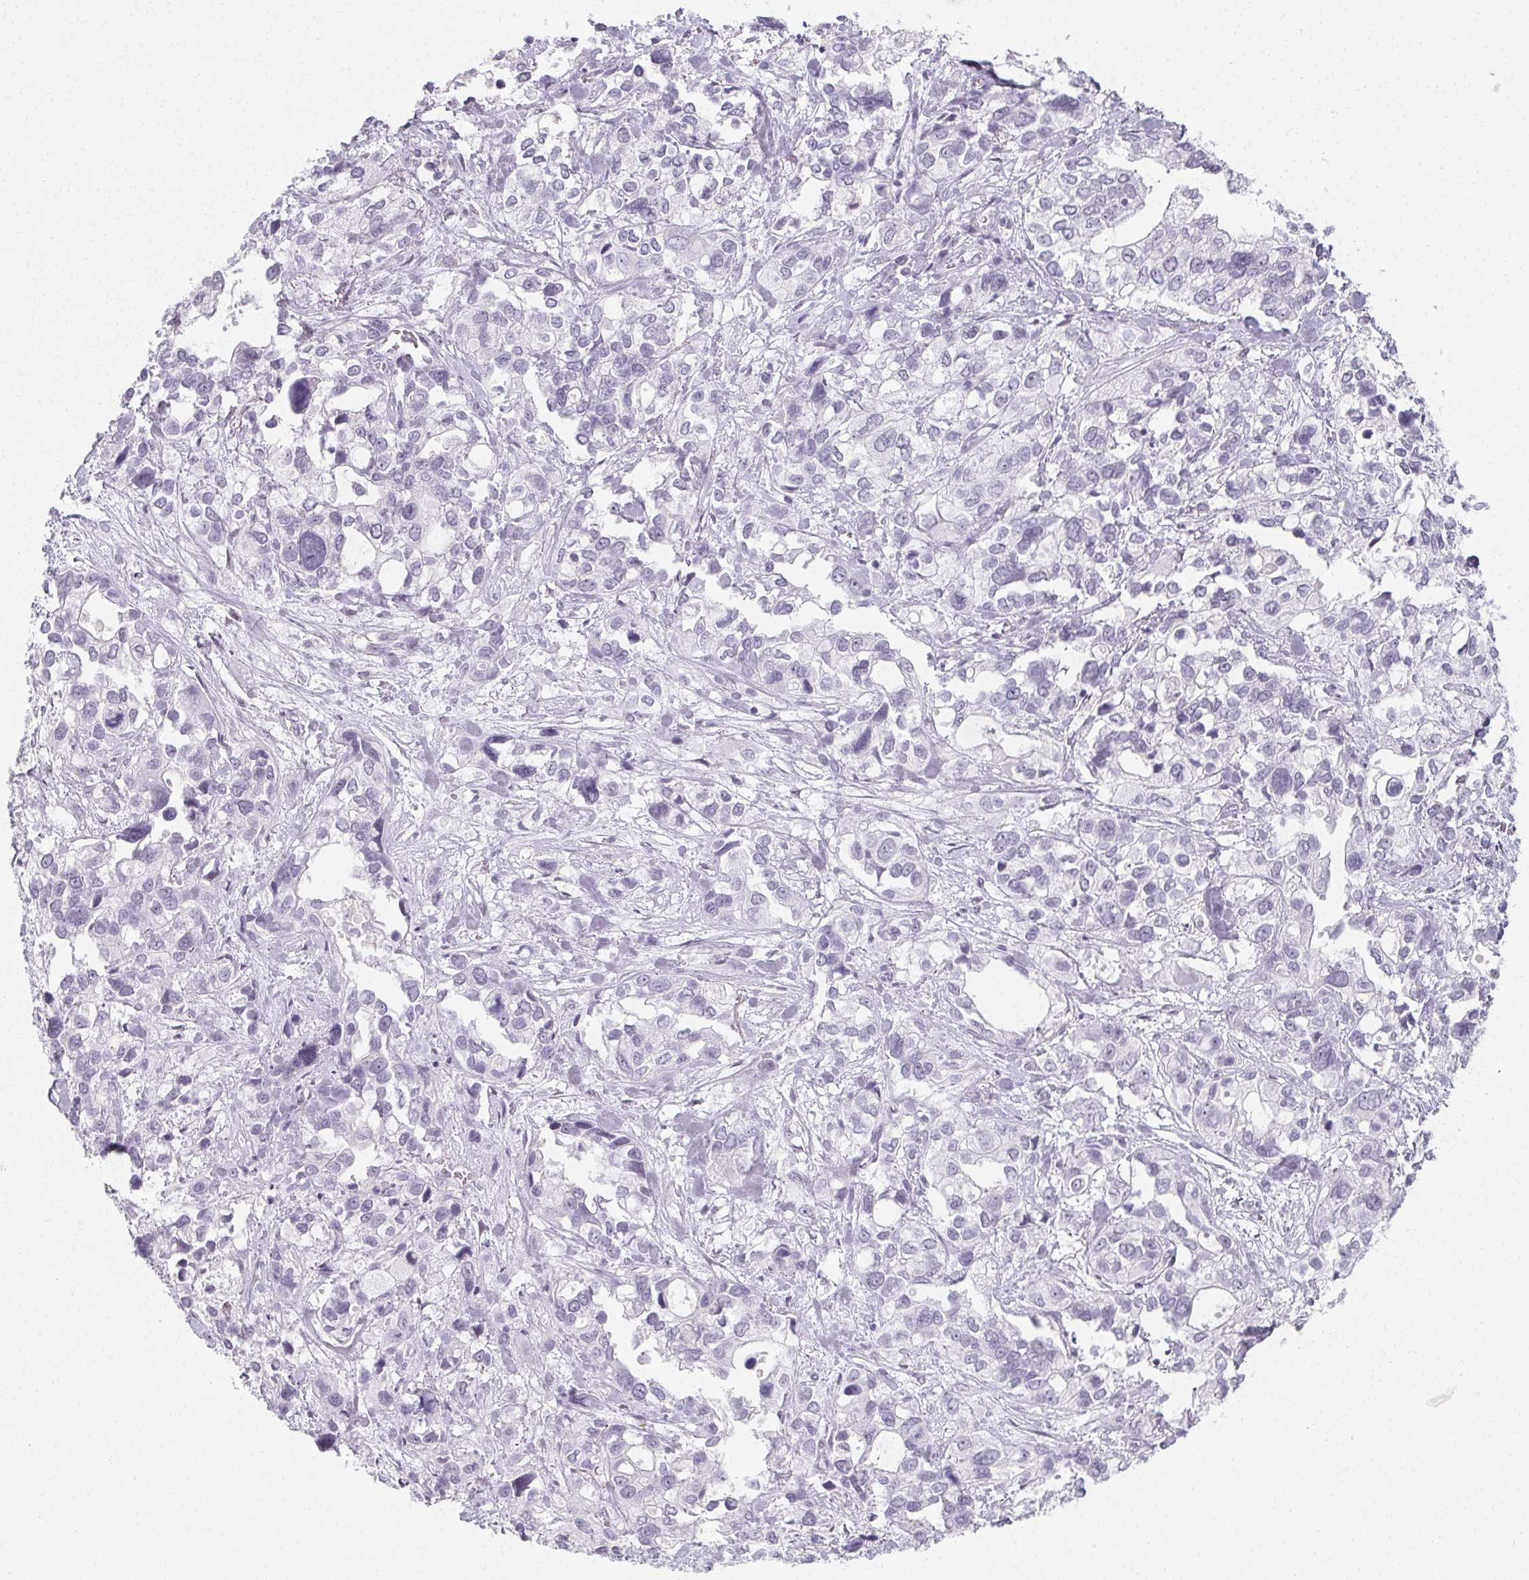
{"staining": {"intensity": "negative", "quantity": "none", "location": "none"}, "tissue": "stomach cancer", "cell_type": "Tumor cells", "image_type": "cancer", "snomed": [{"axis": "morphology", "description": "Adenocarcinoma, NOS"}, {"axis": "topography", "description": "Stomach, upper"}], "caption": "Tumor cells show no significant protein expression in adenocarcinoma (stomach).", "gene": "SYNPR", "patient": {"sex": "female", "age": 81}}